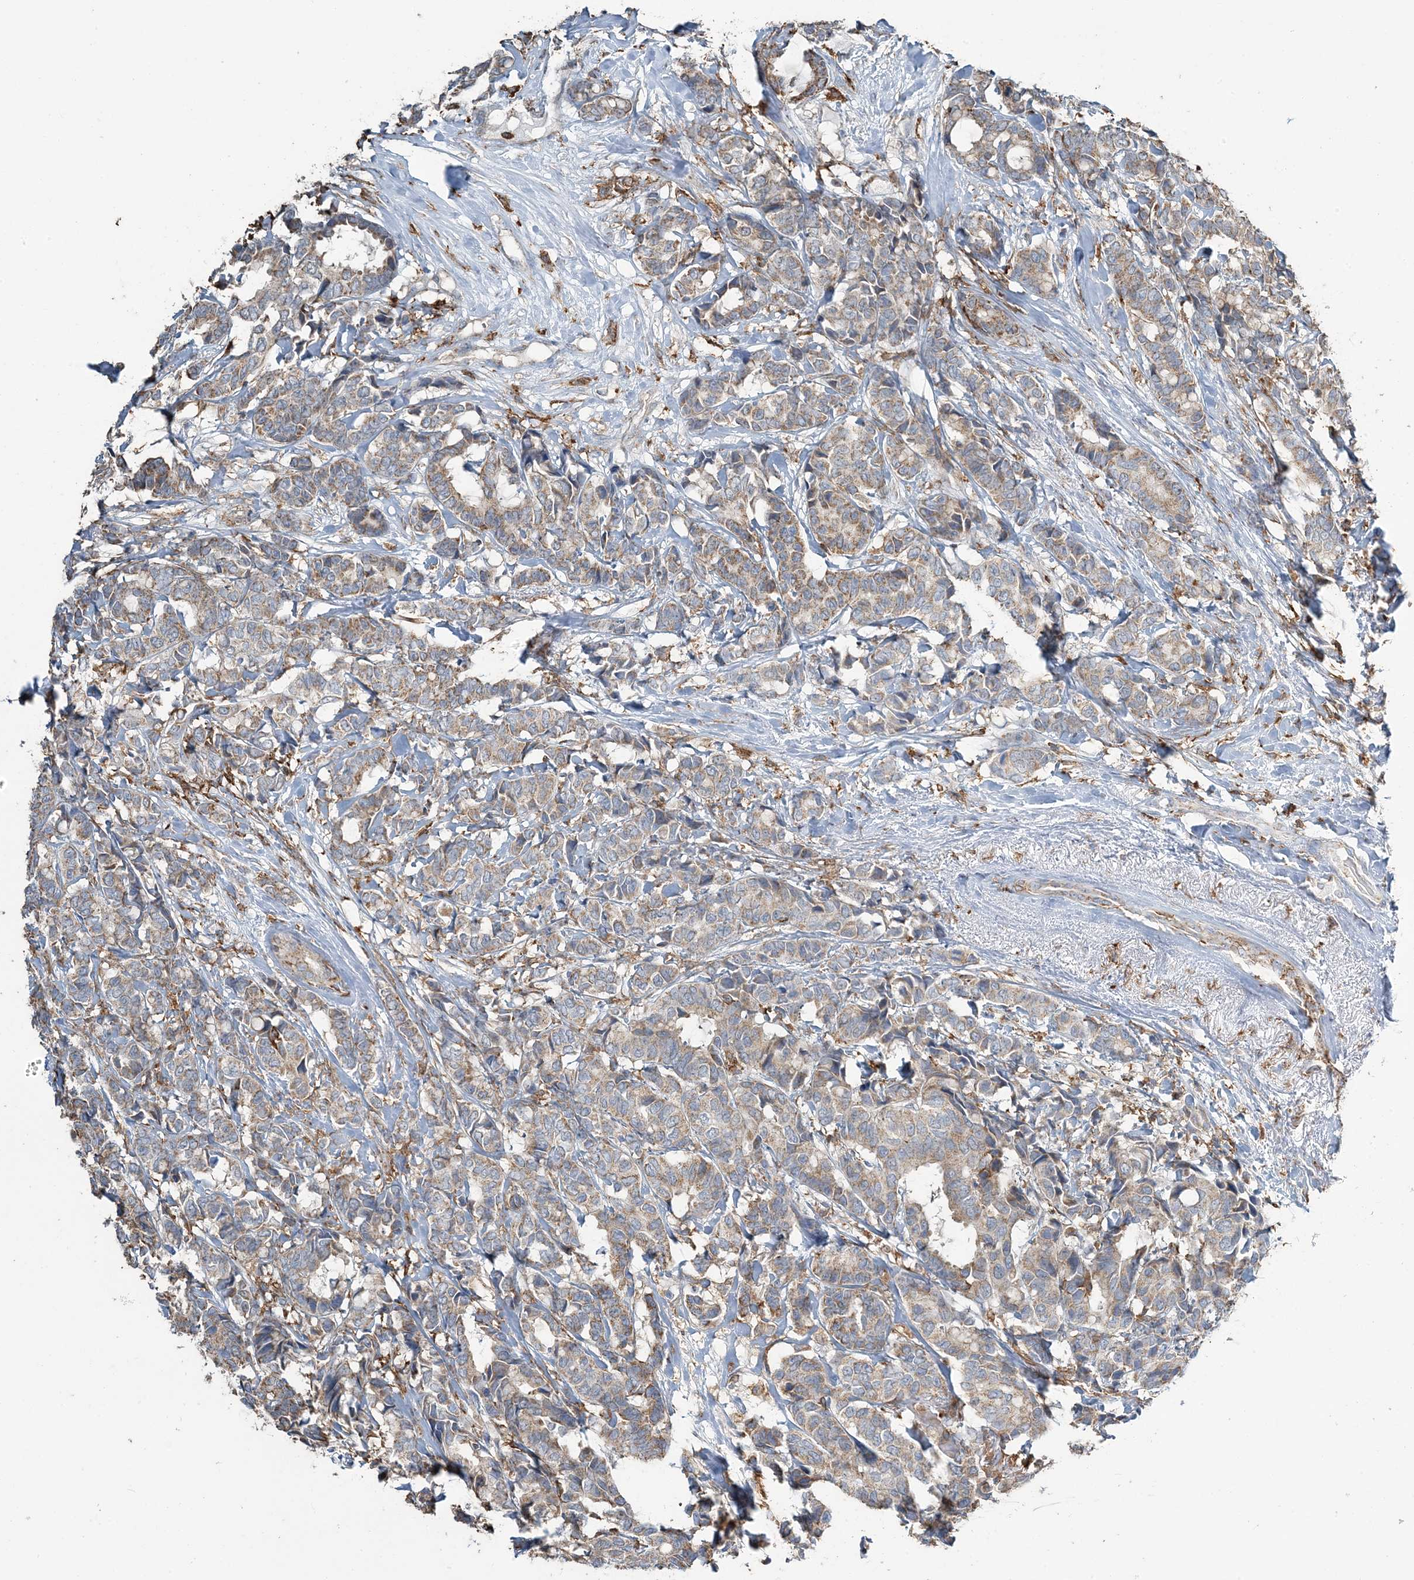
{"staining": {"intensity": "weak", "quantity": ">75%", "location": "cytoplasmic/membranous"}, "tissue": "breast cancer", "cell_type": "Tumor cells", "image_type": "cancer", "snomed": [{"axis": "morphology", "description": "Duct carcinoma"}, {"axis": "topography", "description": "Breast"}], "caption": "The histopathology image exhibits a brown stain indicating the presence of a protein in the cytoplasmic/membranous of tumor cells in breast intraductal carcinoma.", "gene": "TMLHE", "patient": {"sex": "female", "age": 87}}